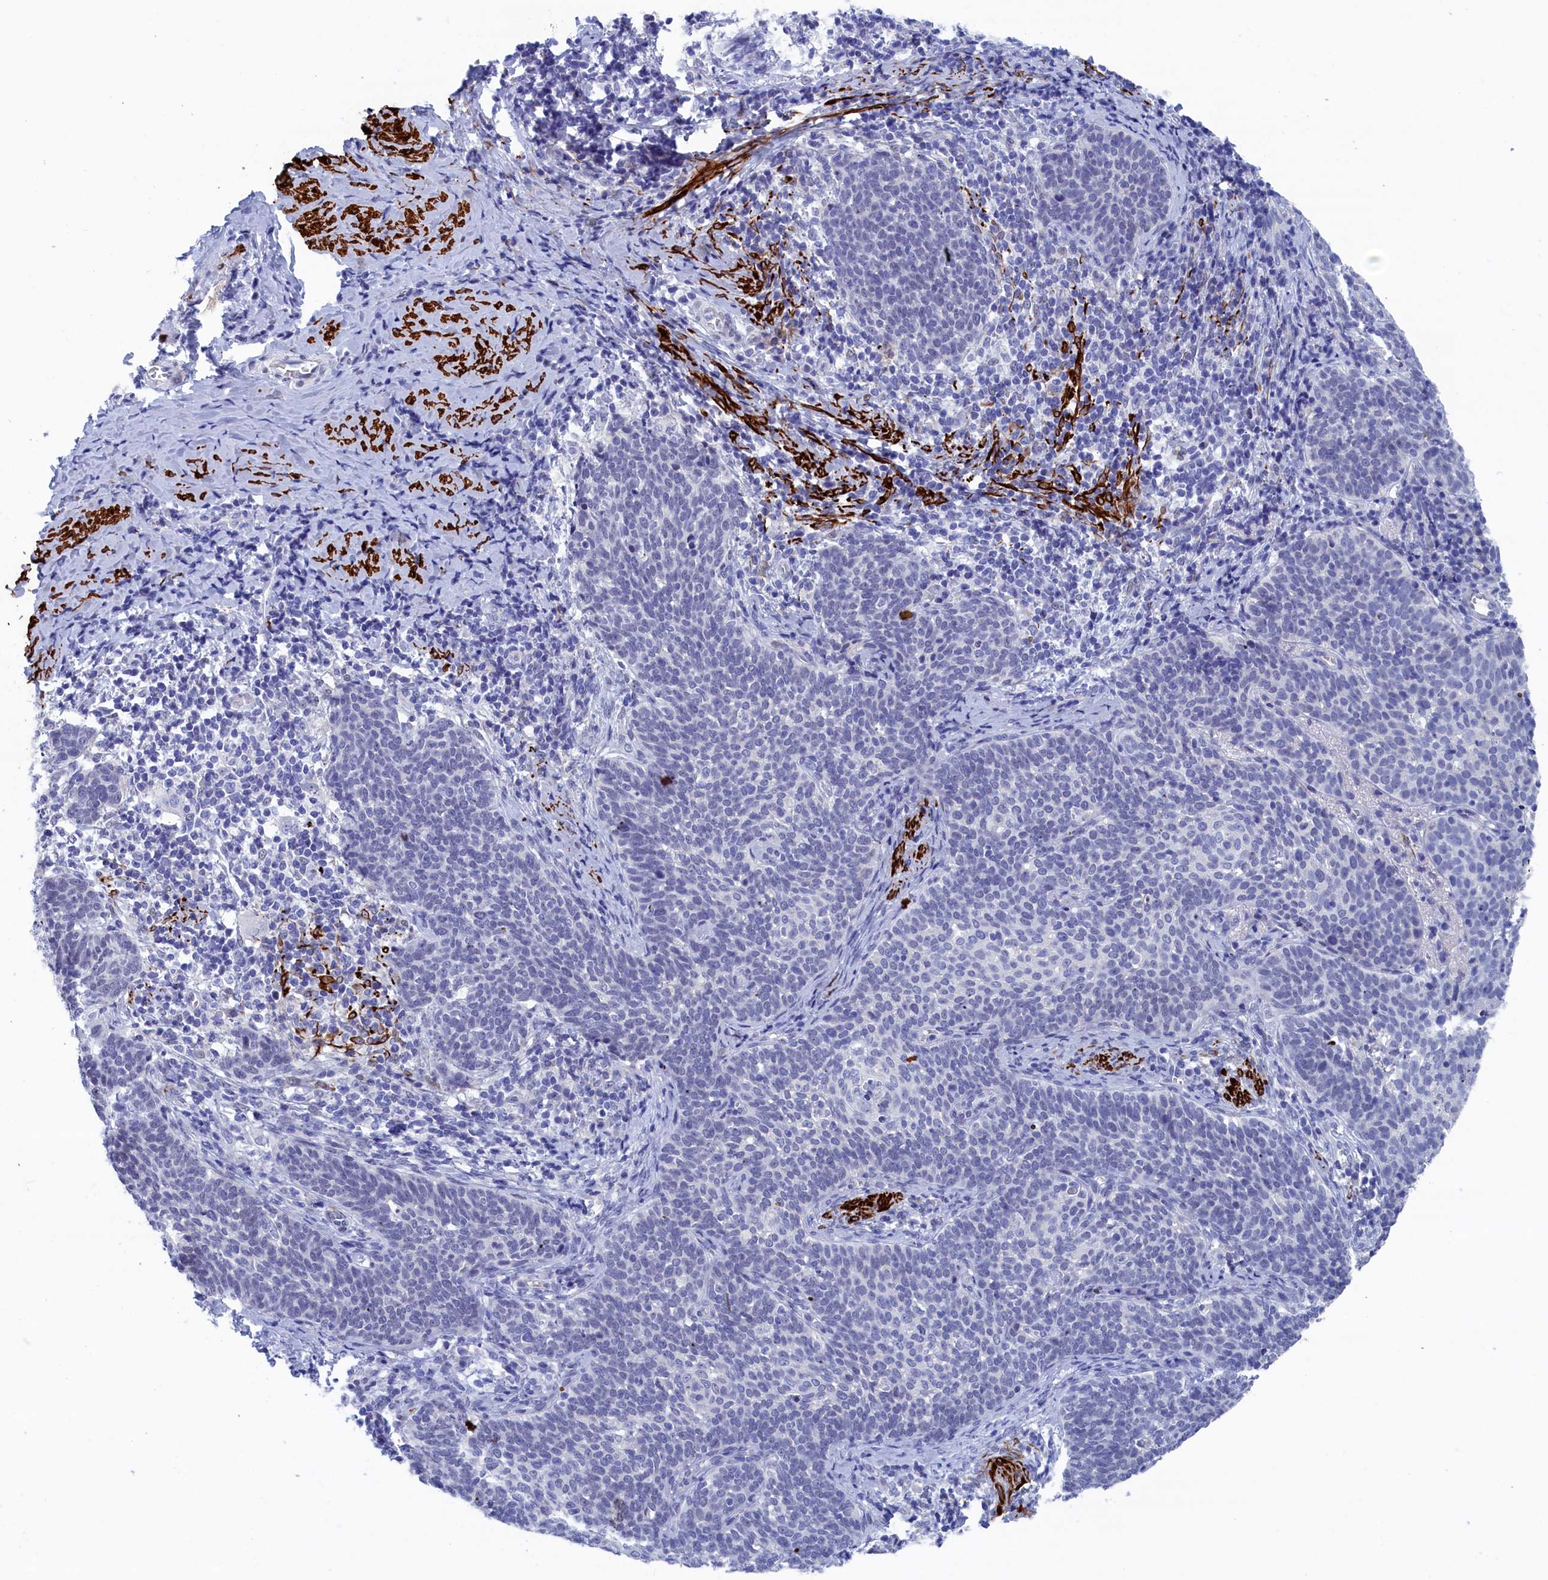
{"staining": {"intensity": "negative", "quantity": "none", "location": "none"}, "tissue": "cervical cancer", "cell_type": "Tumor cells", "image_type": "cancer", "snomed": [{"axis": "morphology", "description": "Normal tissue, NOS"}, {"axis": "morphology", "description": "Squamous cell carcinoma, NOS"}, {"axis": "topography", "description": "Cervix"}], "caption": "Squamous cell carcinoma (cervical) was stained to show a protein in brown. There is no significant expression in tumor cells.", "gene": "WDR83", "patient": {"sex": "female", "age": 39}}